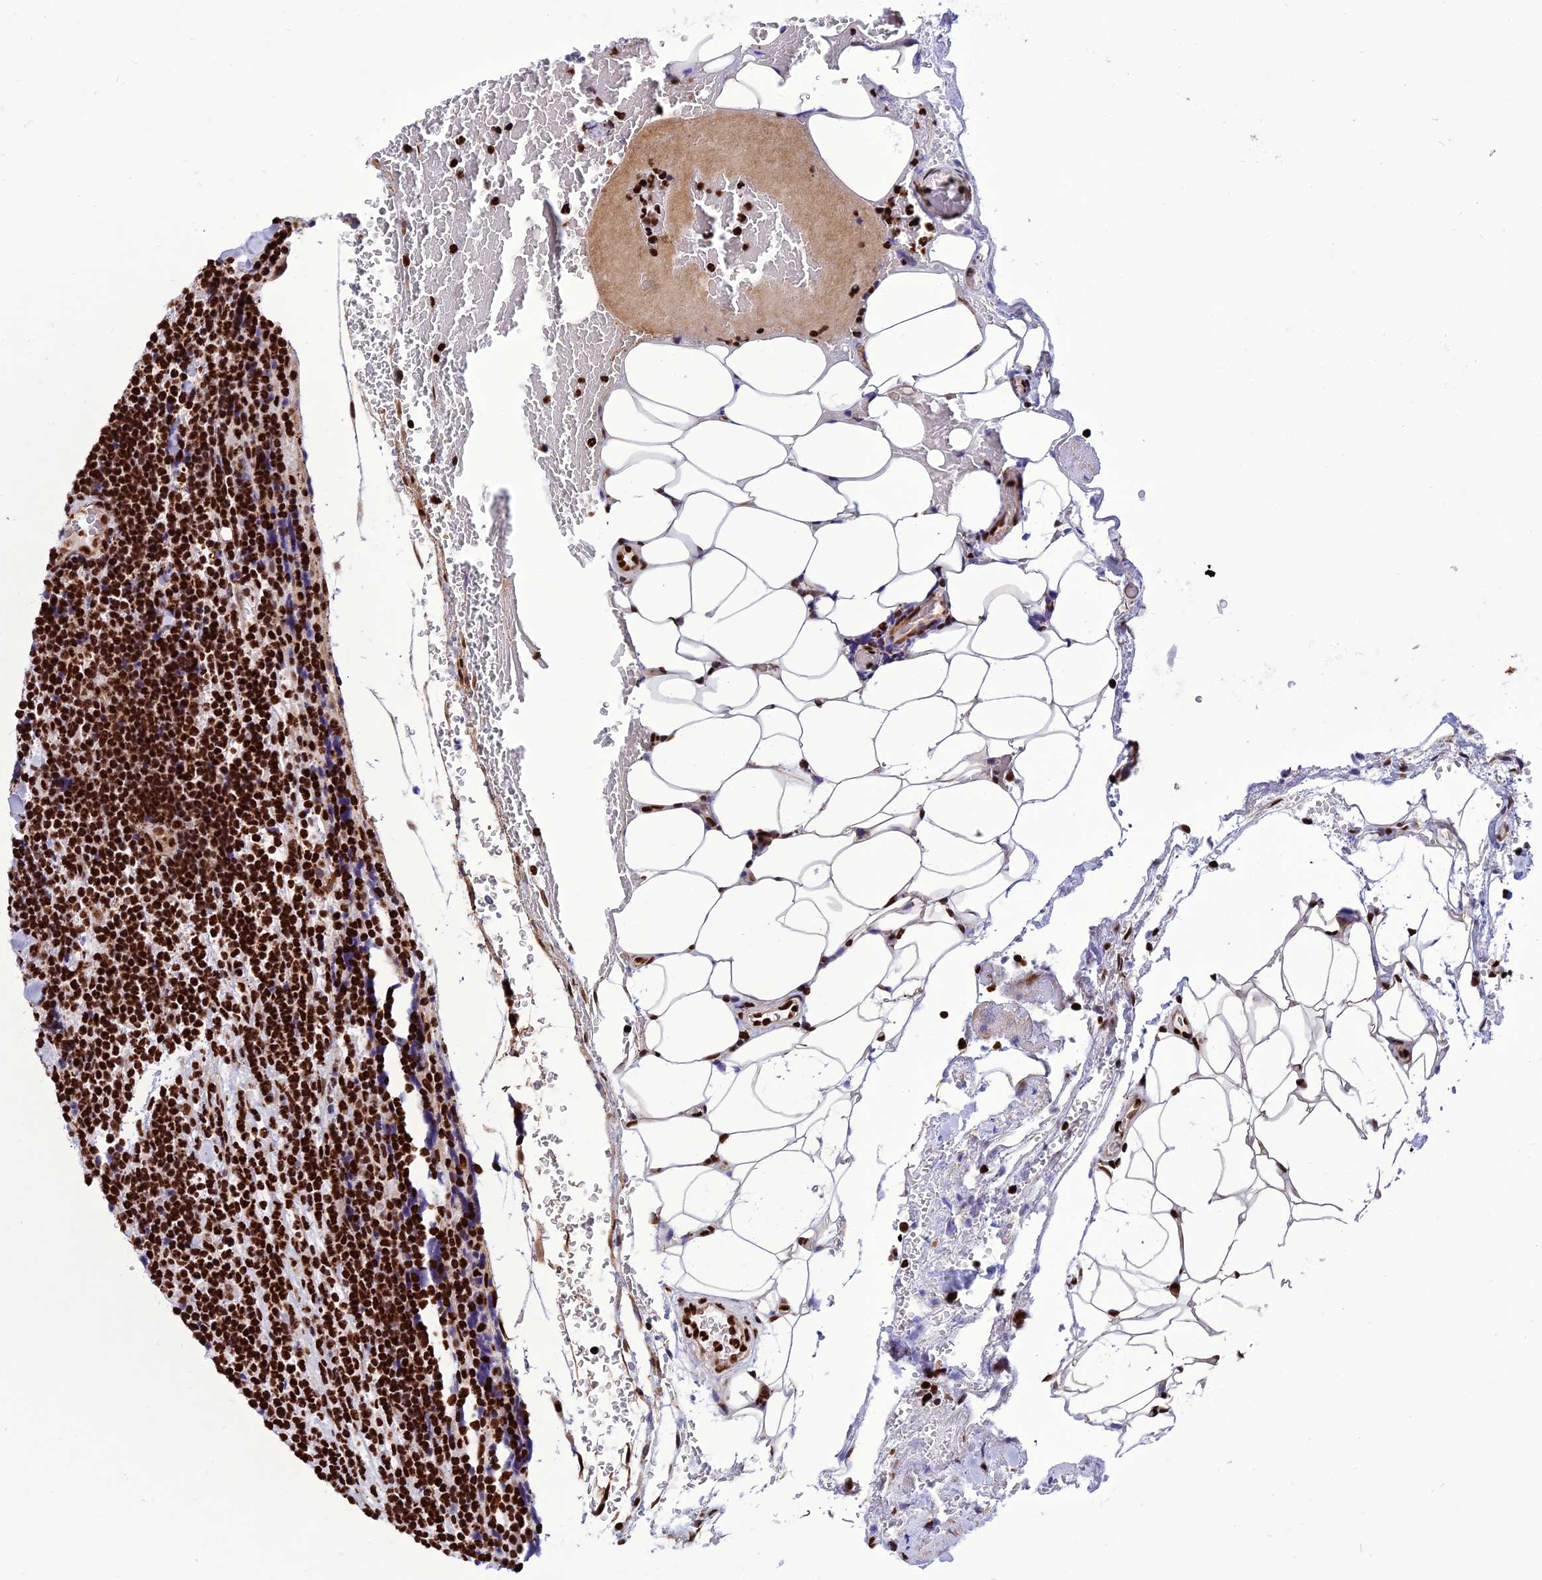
{"staining": {"intensity": "strong", "quantity": ">75%", "location": "nuclear"}, "tissue": "lymphoma", "cell_type": "Tumor cells", "image_type": "cancer", "snomed": [{"axis": "morphology", "description": "Malignant lymphoma, non-Hodgkin's type, Low grade"}, {"axis": "topography", "description": "Lymph node"}], "caption": "Approximately >75% of tumor cells in human lymphoma exhibit strong nuclear protein positivity as visualized by brown immunohistochemical staining.", "gene": "INO80E", "patient": {"sex": "male", "age": 66}}